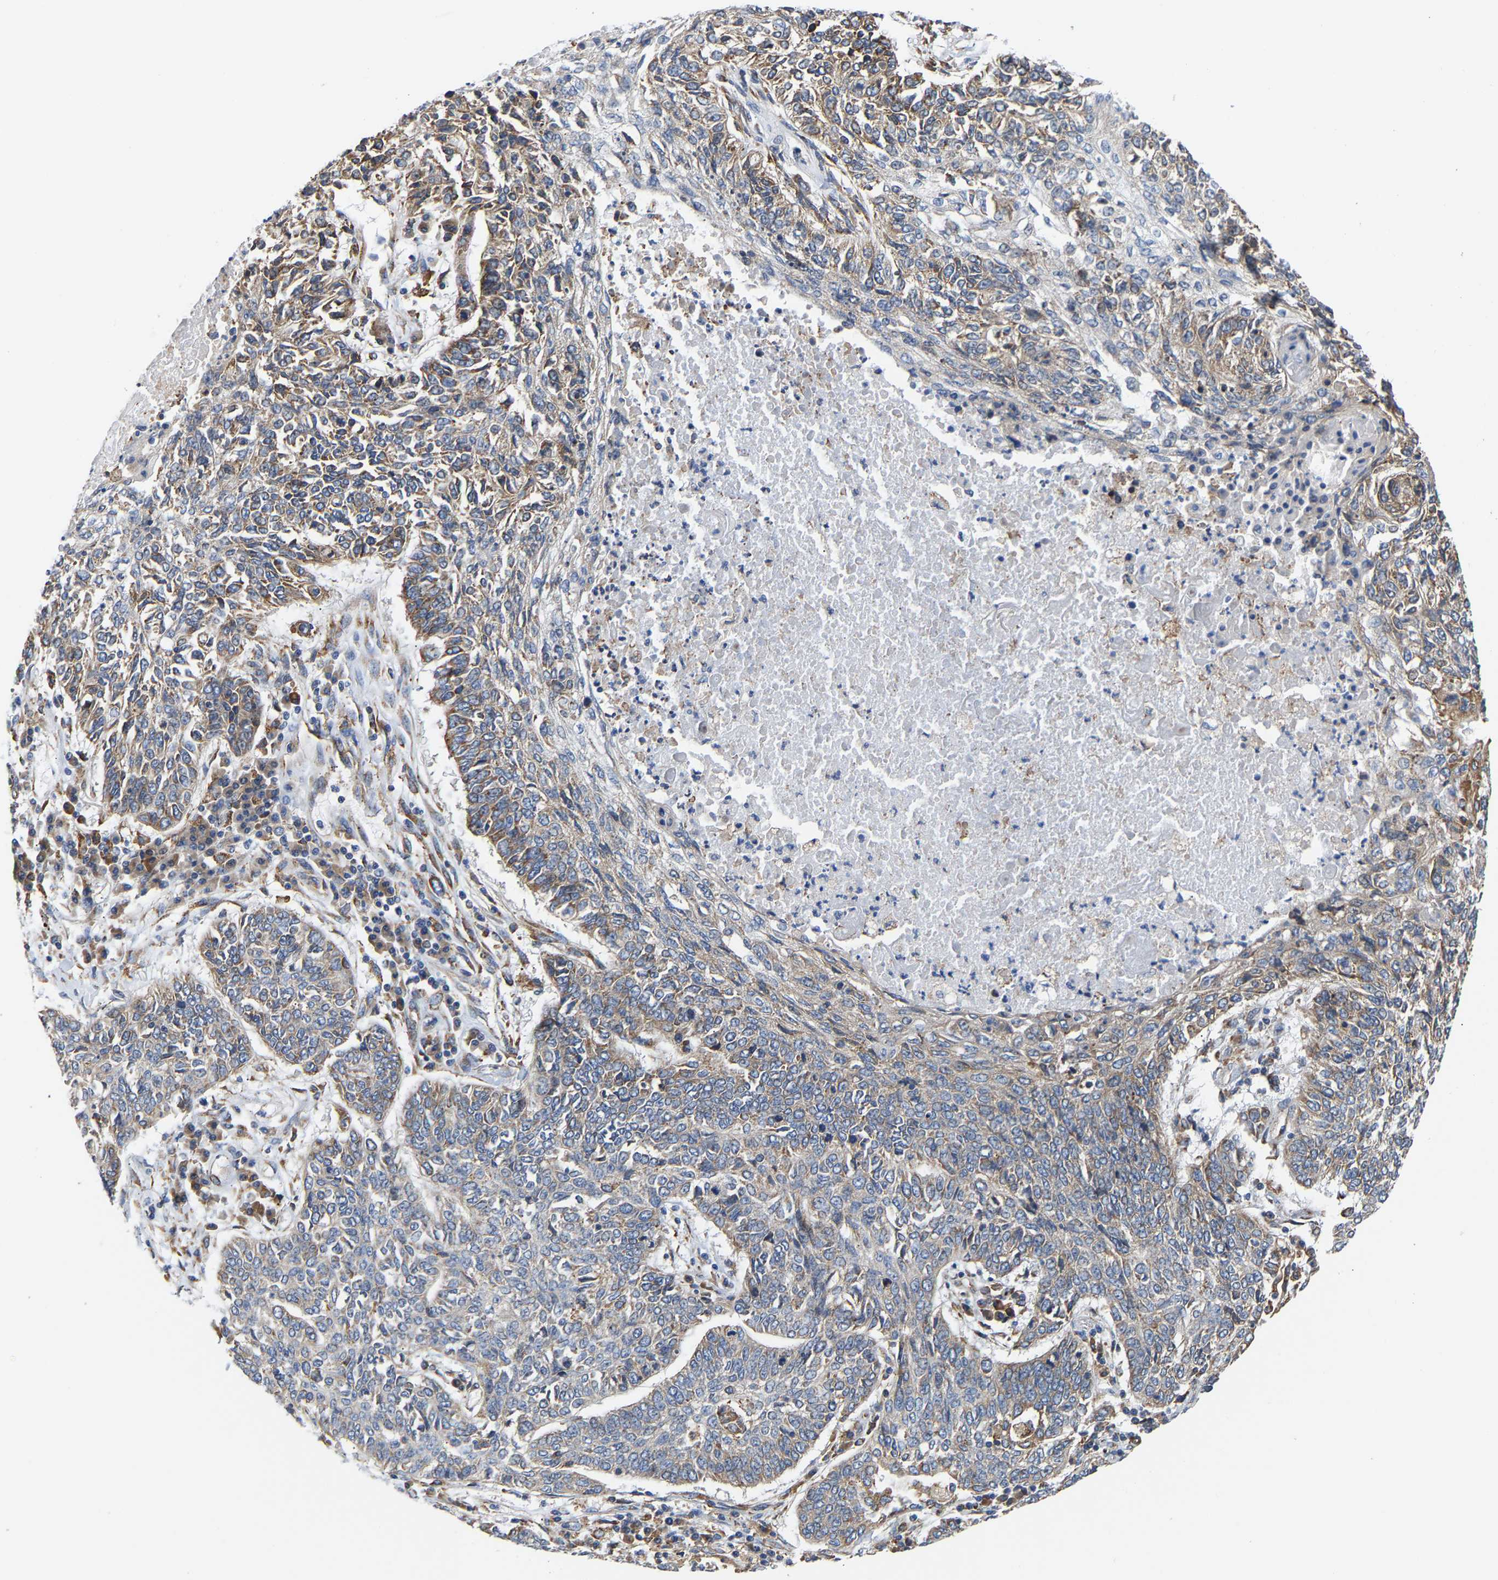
{"staining": {"intensity": "weak", "quantity": "25%-75%", "location": "cytoplasmic/membranous"}, "tissue": "lung cancer", "cell_type": "Tumor cells", "image_type": "cancer", "snomed": [{"axis": "morphology", "description": "Normal tissue, NOS"}, {"axis": "morphology", "description": "Squamous cell carcinoma, NOS"}, {"axis": "topography", "description": "Cartilage tissue"}, {"axis": "topography", "description": "Bronchus"}, {"axis": "topography", "description": "Lung"}], "caption": "Protein analysis of lung squamous cell carcinoma tissue displays weak cytoplasmic/membranous positivity in approximately 25%-75% of tumor cells. Immunohistochemistry (ihc) stains the protein of interest in brown and the nuclei are stained blue.", "gene": "ARAP1", "patient": {"sex": "female", "age": 49}}